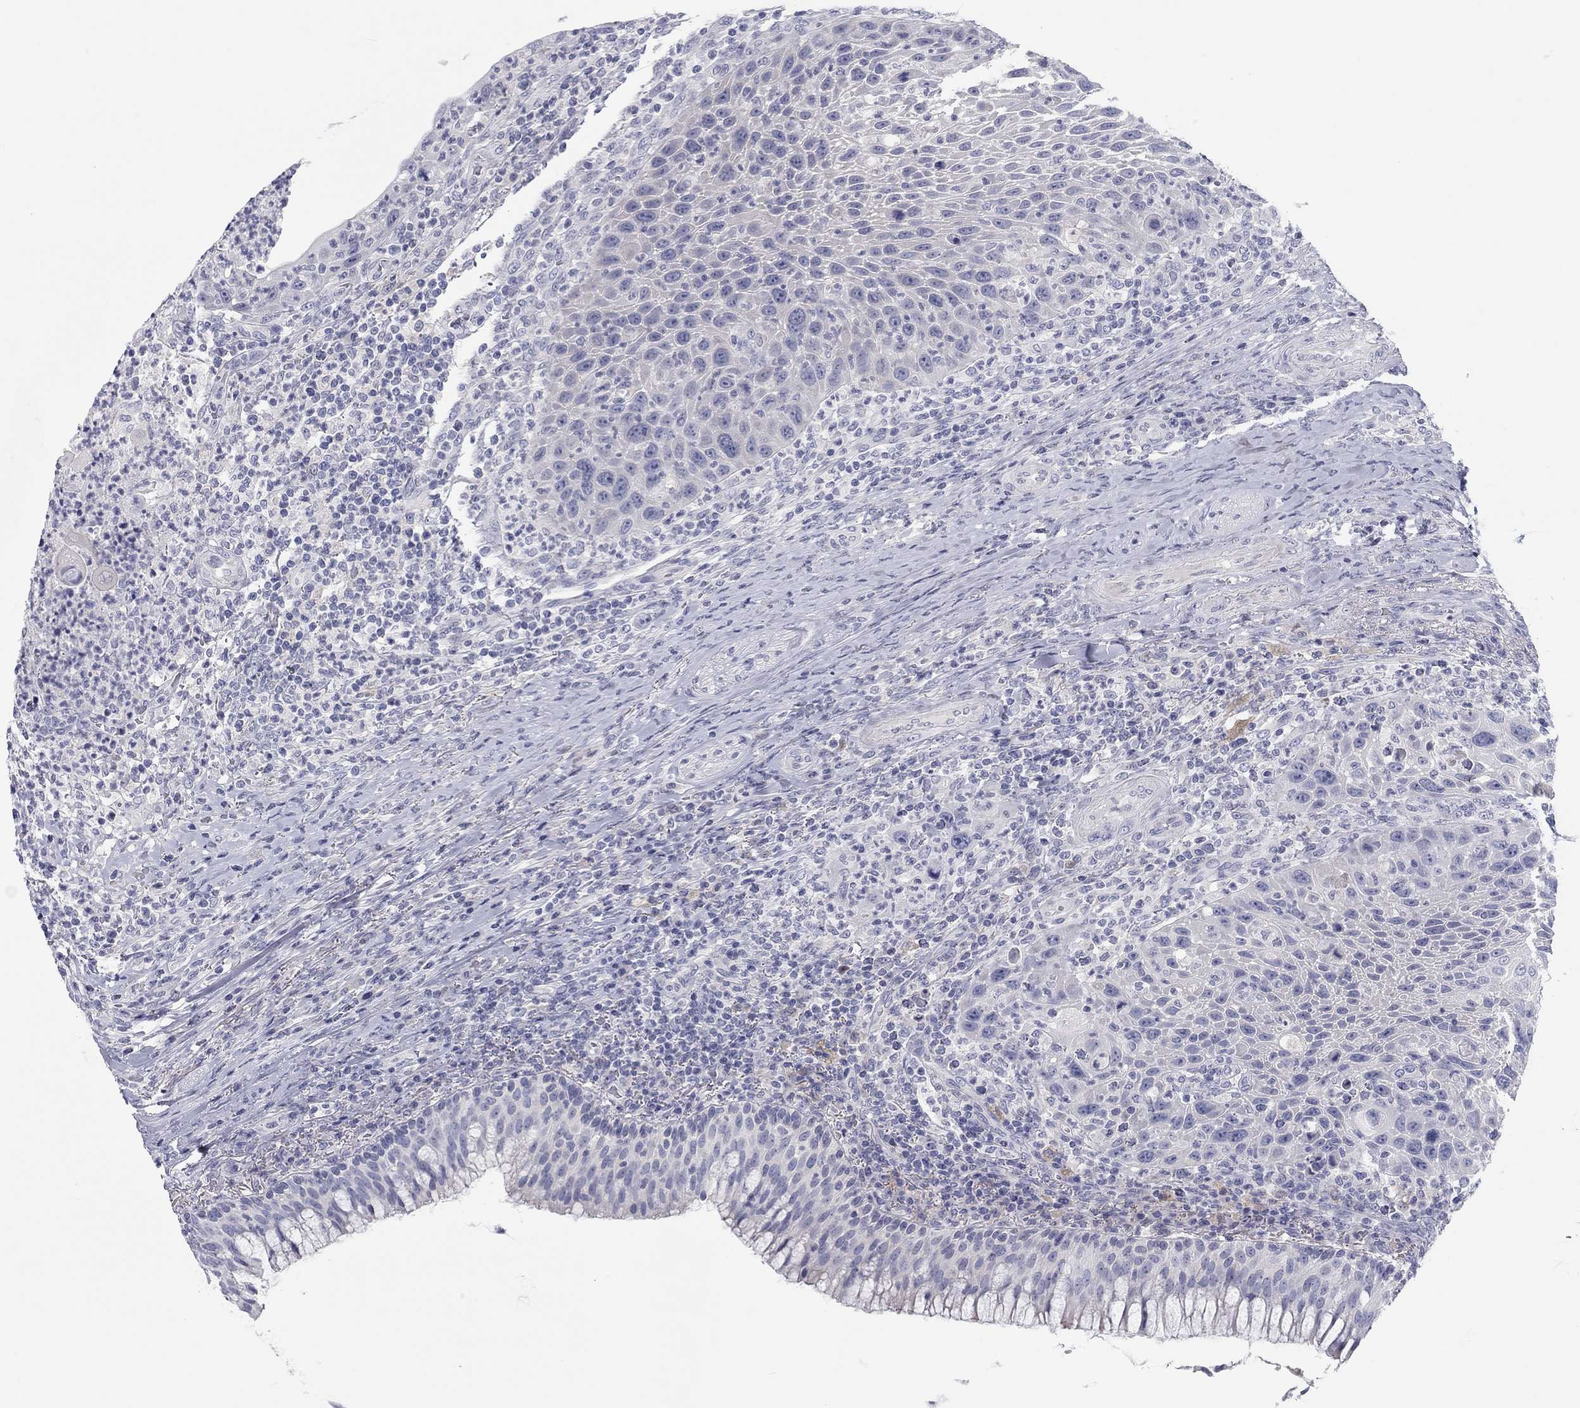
{"staining": {"intensity": "negative", "quantity": "none", "location": "none"}, "tissue": "head and neck cancer", "cell_type": "Tumor cells", "image_type": "cancer", "snomed": [{"axis": "morphology", "description": "Squamous cell carcinoma, NOS"}, {"axis": "topography", "description": "Head-Neck"}], "caption": "This is a histopathology image of IHC staining of head and neck cancer (squamous cell carcinoma), which shows no expression in tumor cells. The staining is performed using DAB brown chromogen with nuclei counter-stained in using hematoxylin.", "gene": "CALB1", "patient": {"sex": "male", "age": 69}}